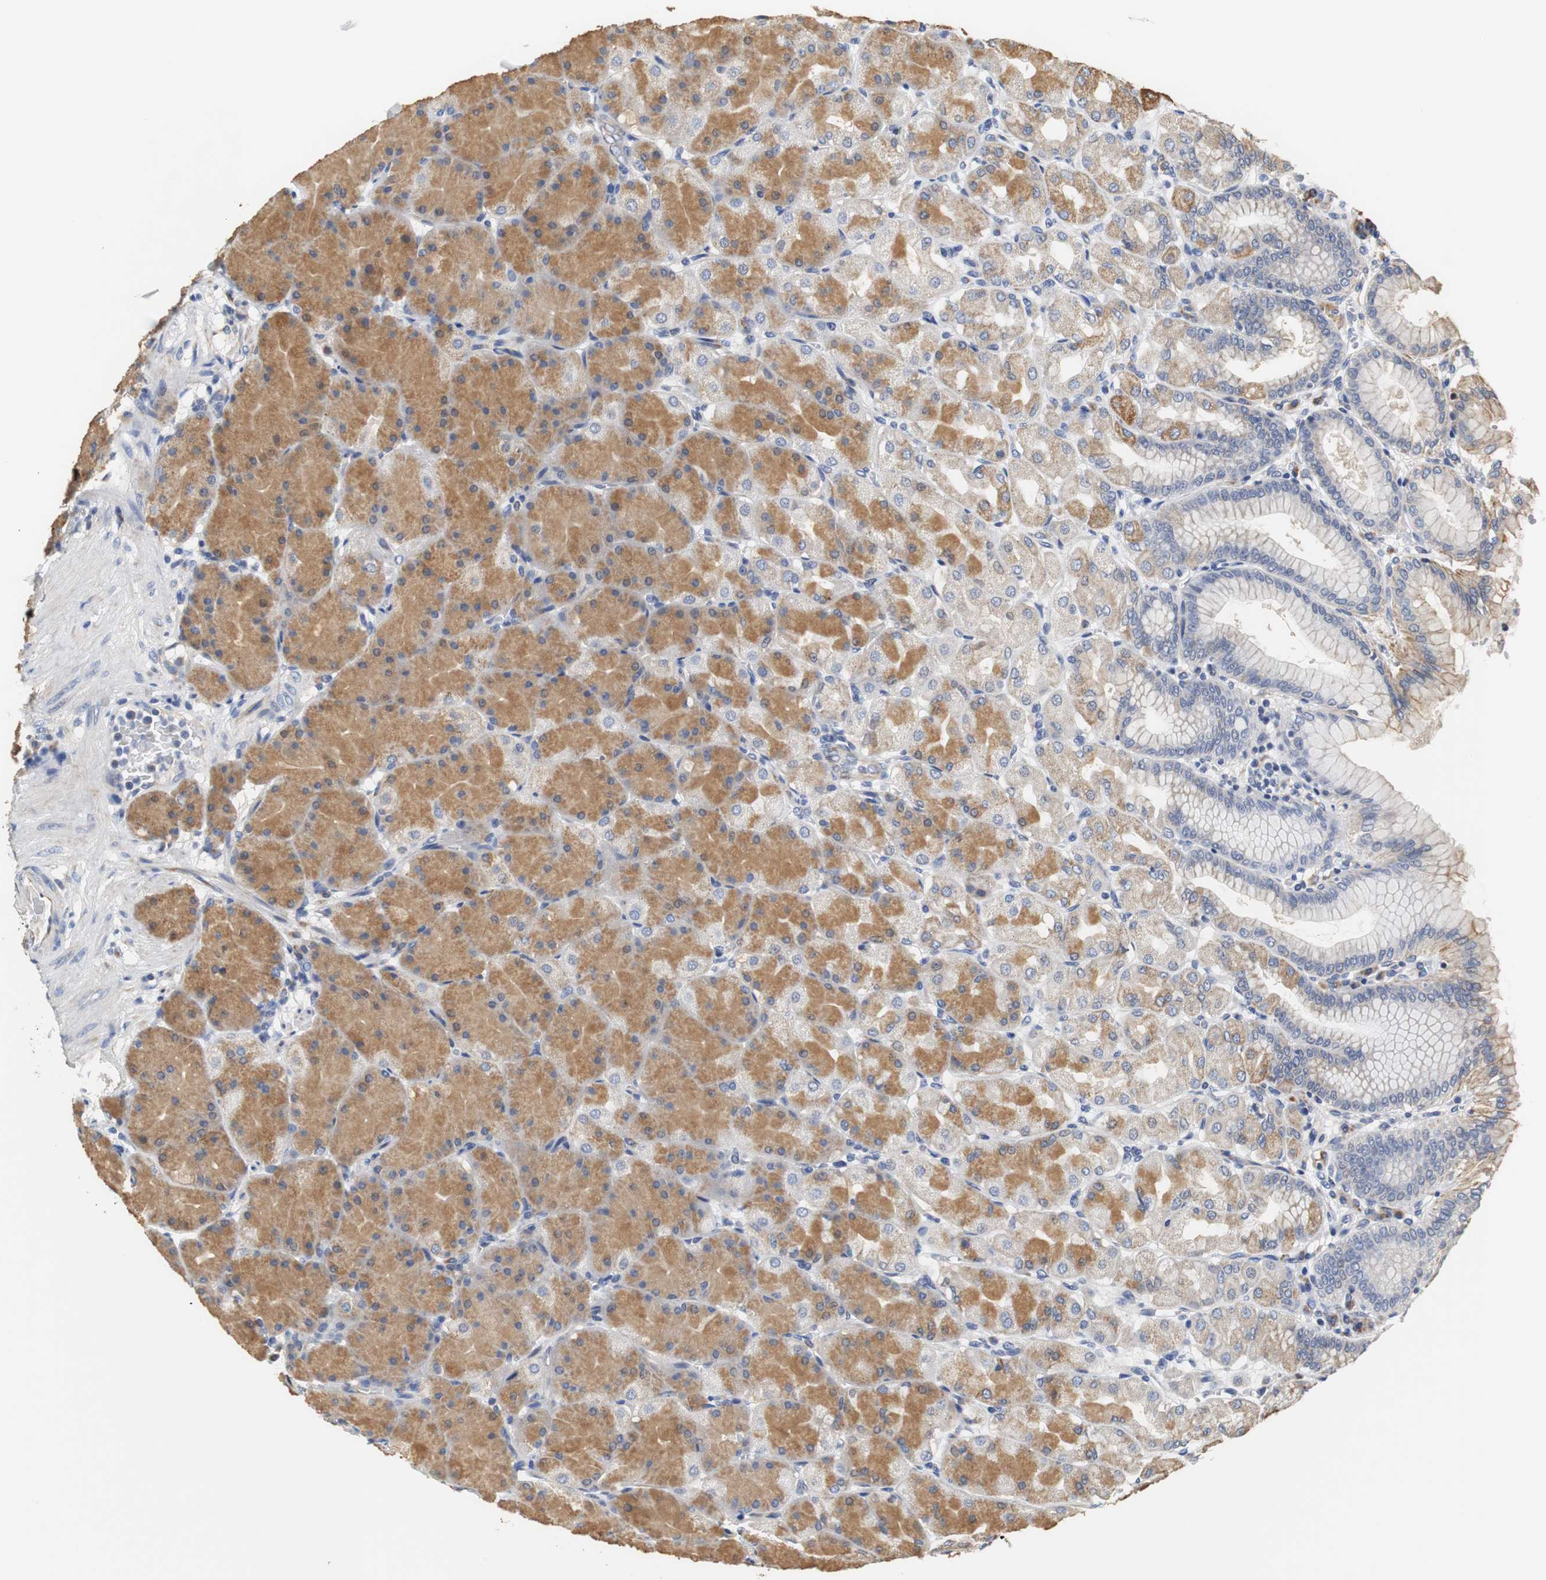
{"staining": {"intensity": "moderate", "quantity": "25%-75%", "location": "cytoplasmic/membranous"}, "tissue": "stomach", "cell_type": "Glandular cells", "image_type": "normal", "snomed": [{"axis": "morphology", "description": "Normal tissue, NOS"}, {"axis": "topography", "description": "Stomach, upper"}], "caption": "Glandular cells demonstrate medium levels of moderate cytoplasmic/membranous staining in about 25%-75% of cells in unremarkable stomach. (DAB (3,3'-diaminobenzidine) IHC with brightfield microscopy, high magnification).", "gene": "PCK1", "patient": {"sex": "female", "age": 56}}